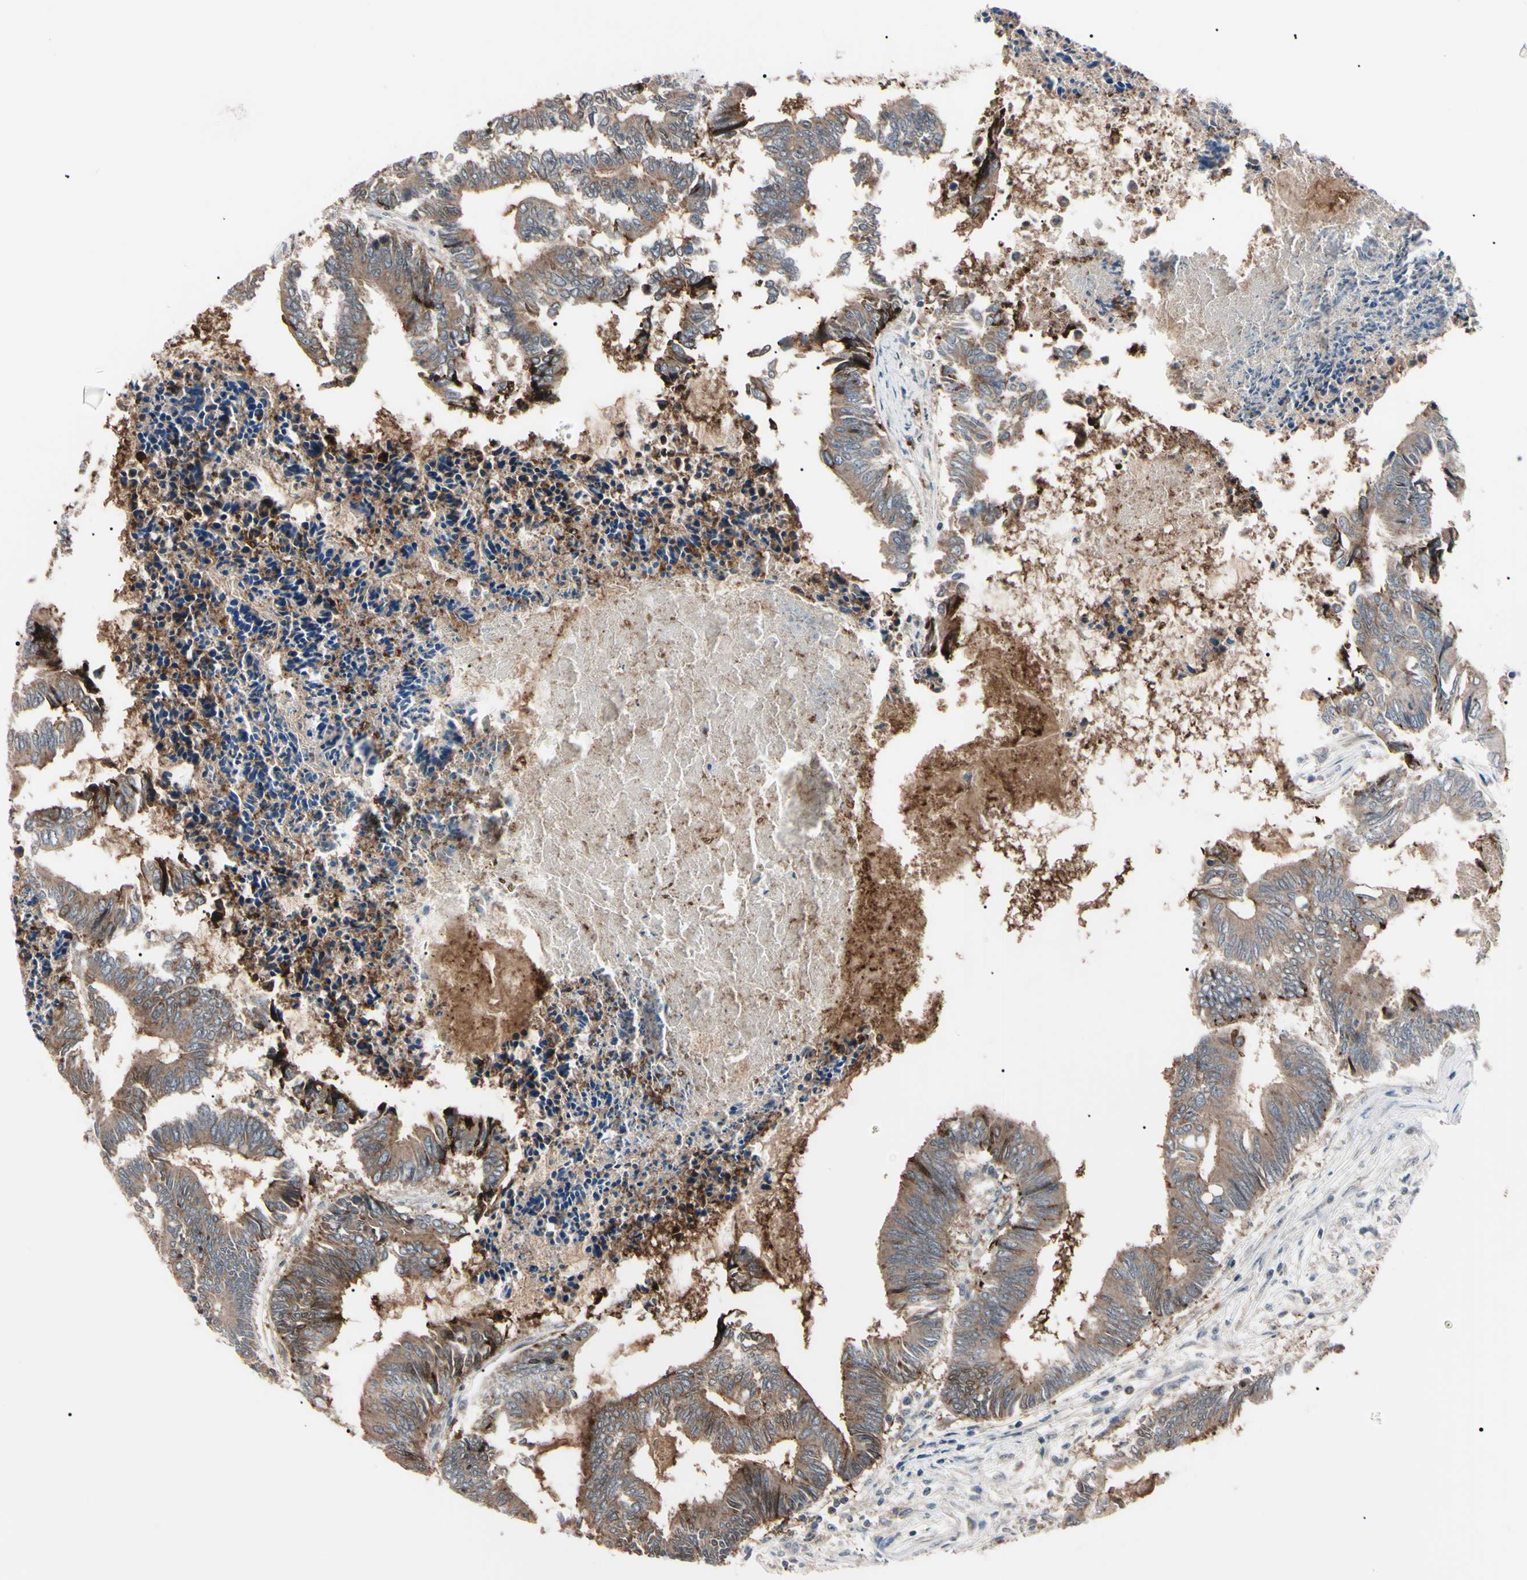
{"staining": {"intensity": "weak", "quantity": ">75%", "location": "cytoplasmic/membranous"}, "tissue": "colorectal cancer", "cell_type": "Tumor cells", "image_type": "cancer", "snomed": [{"axis": "morphology", "description": "Adenocarcinoma, NOS"}, {"axis": "topography", "description": "Rectum"}], "caption": "High-power microscopy captured an immunohistochemistry micrograph of adenocarcinoma (colorectal), revealing weak cytoplasmic/membranous staining in approximately >75% of tumor cells.", "gene": "TRAF5", "patient": {"sex": "male", "age": 63}}